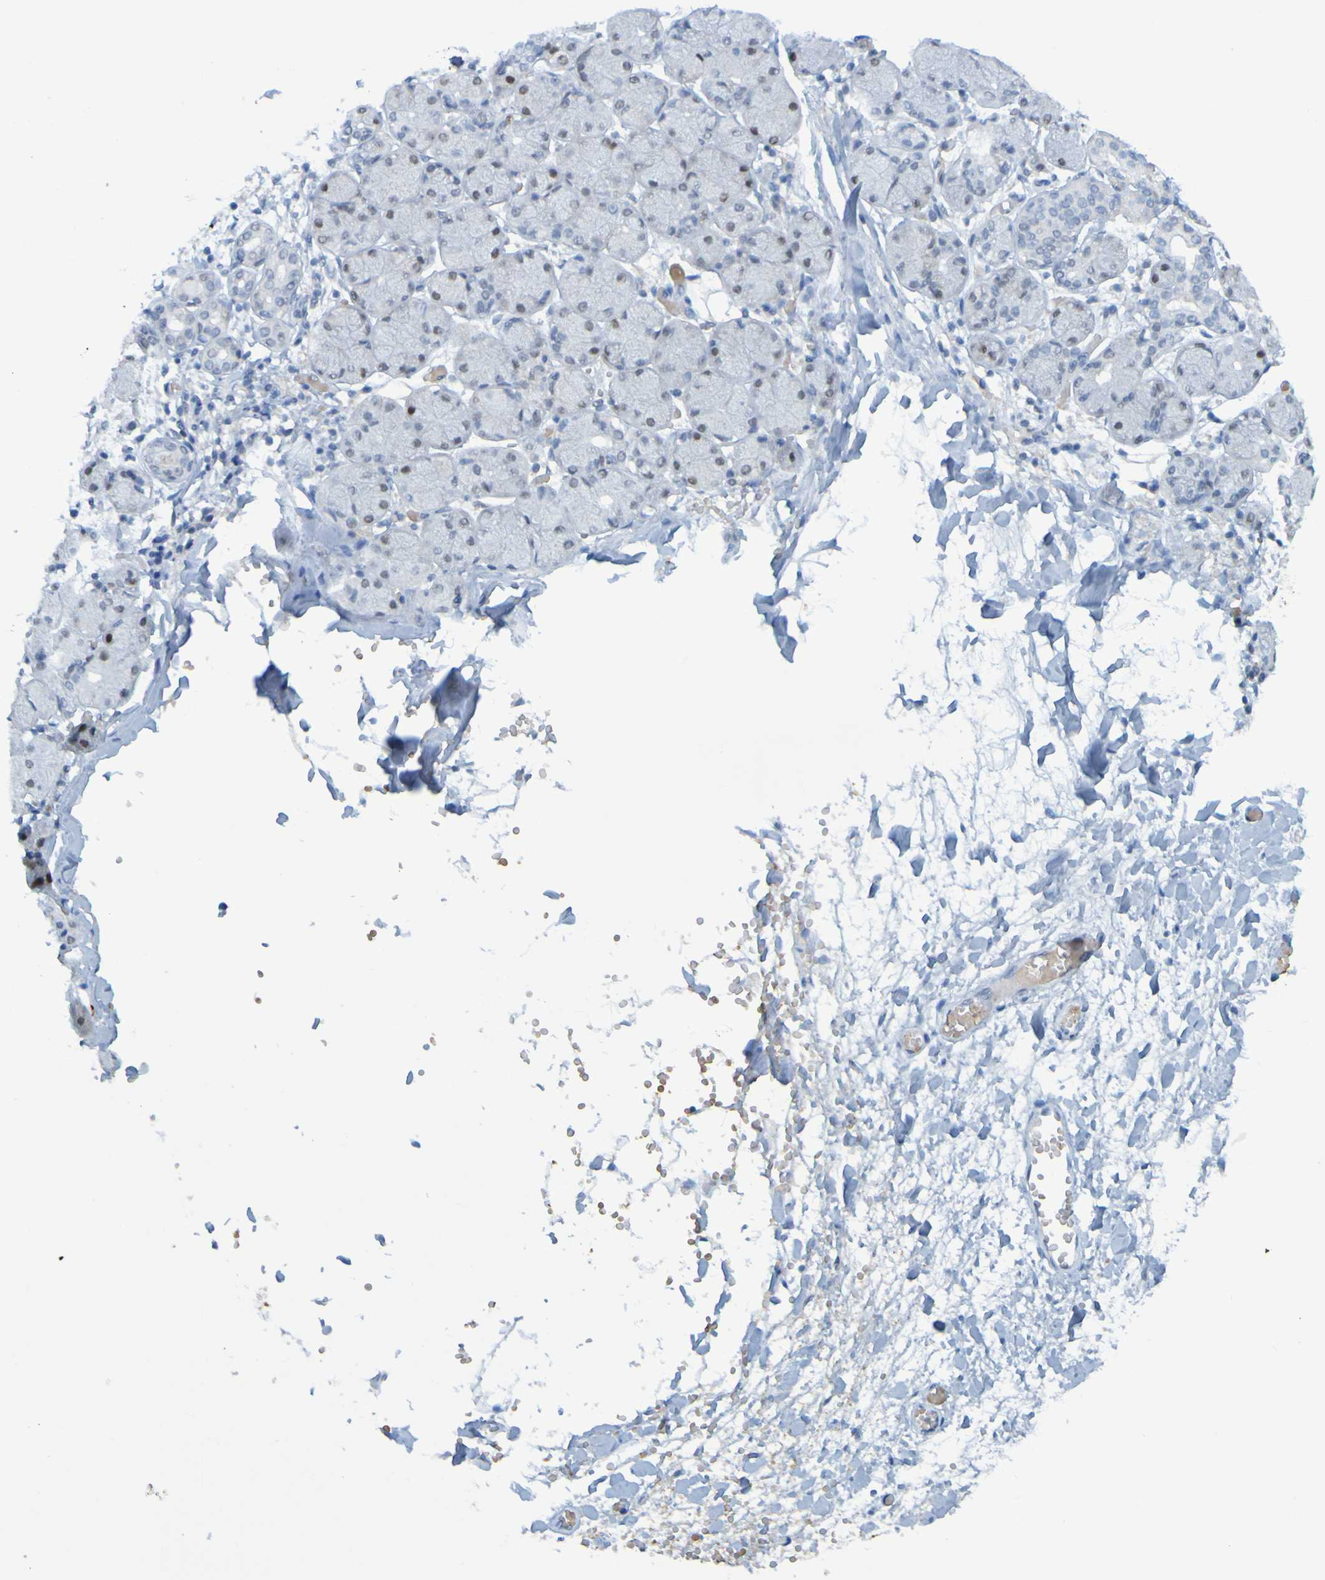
{"staining": {"intensity": "negative", "quantity": "none", "location": "none"}, "tissue": "salivary gland", "cell_type": "Glandular cells", "image_type": "normal", "snomed": [{"axis": "morphology", "description": "Normal tissue, NOS"}, {"axis": "topography", "description": "Salivary gland"}], "caption": "Glandular cells show no significant protein positivity in benign salivary gland. (DAB immunohistochemistry, high magnification).", "gene": "USP36", "patient": {"sex": "female", "age": 24}}